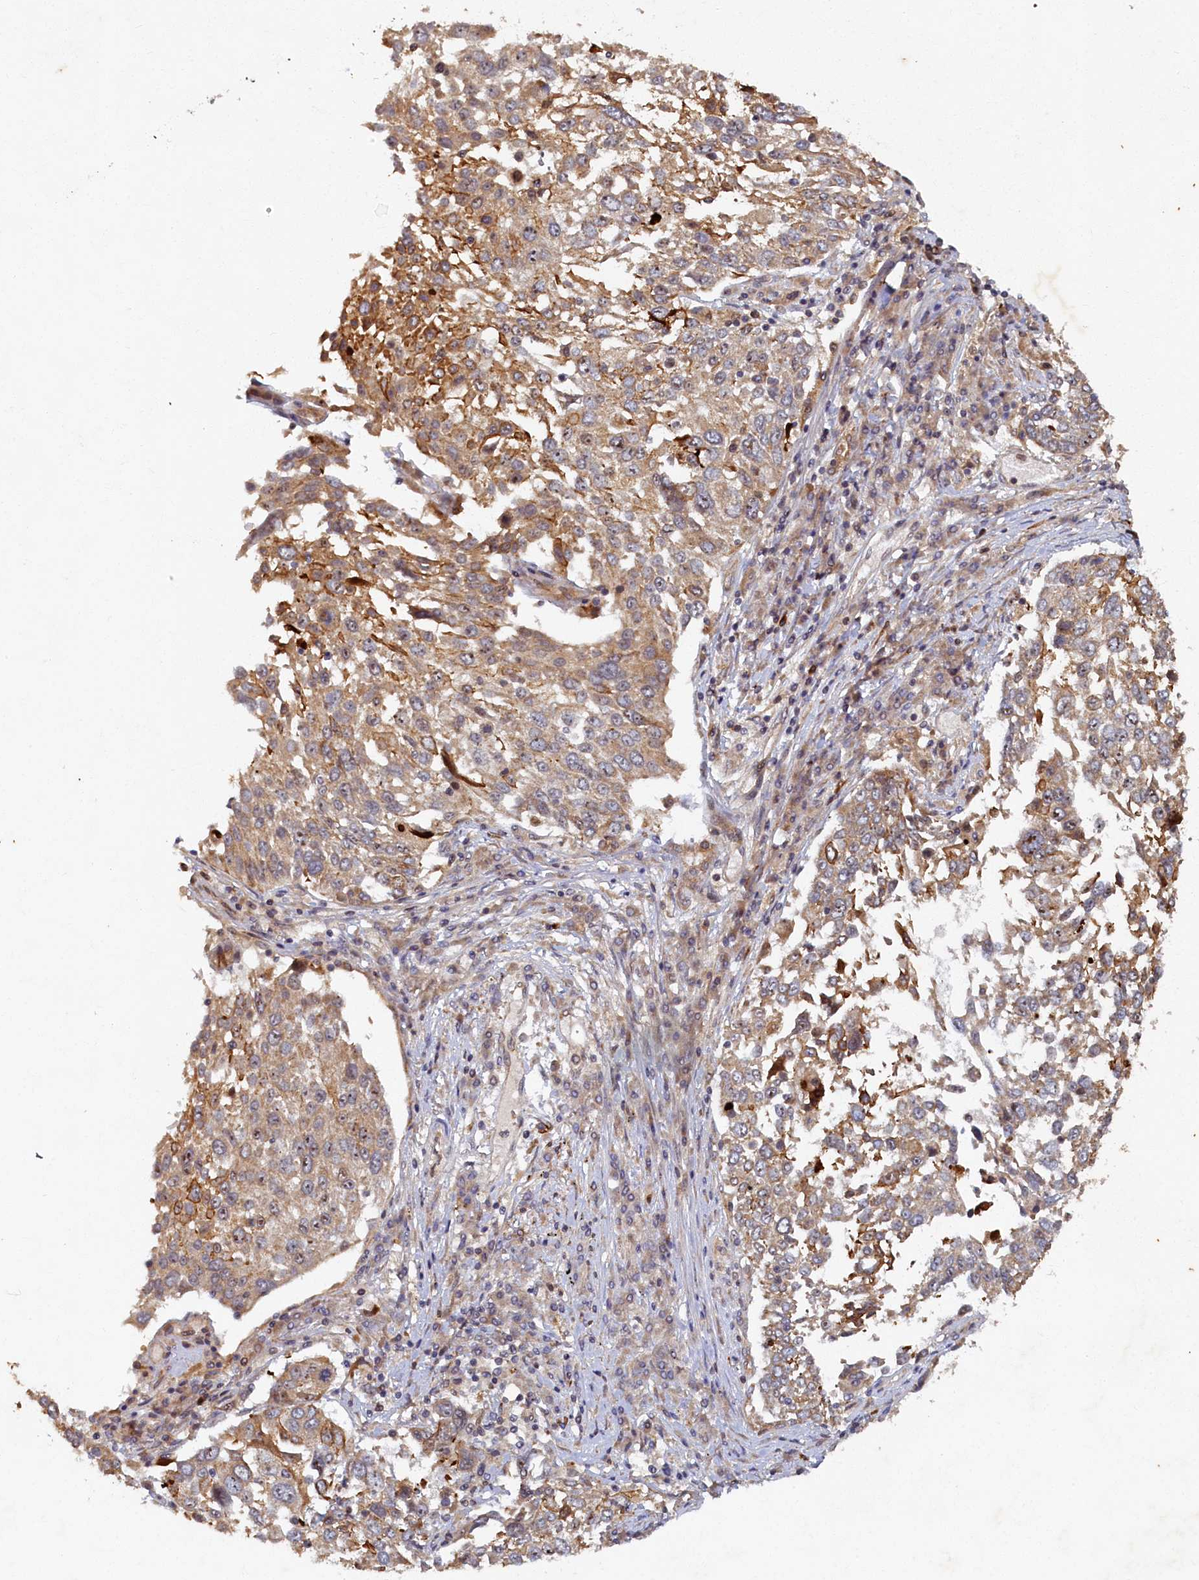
{"staining": {"intensity": "moderate", "quantity": "25%-75%", "location": "cytoplasmic/membranous"}, "tissue": "lung cancer", "cell_type": "Tumor cells", "image_type": "cancer", "snomed": [{"axis": "morphology", "description": "Squamous cell carcinoma, NOS"}, {"axis": "topography", "description": "Lung"}], "caption": "A medium amount of moderate cytoplasmic/membranous staining is identified in approximately 25%-75% of tumor cells in lung squamous cell carcinoma tissue.", "gene": "CEP20", "patient": {"sex": "male", "age": 65}}